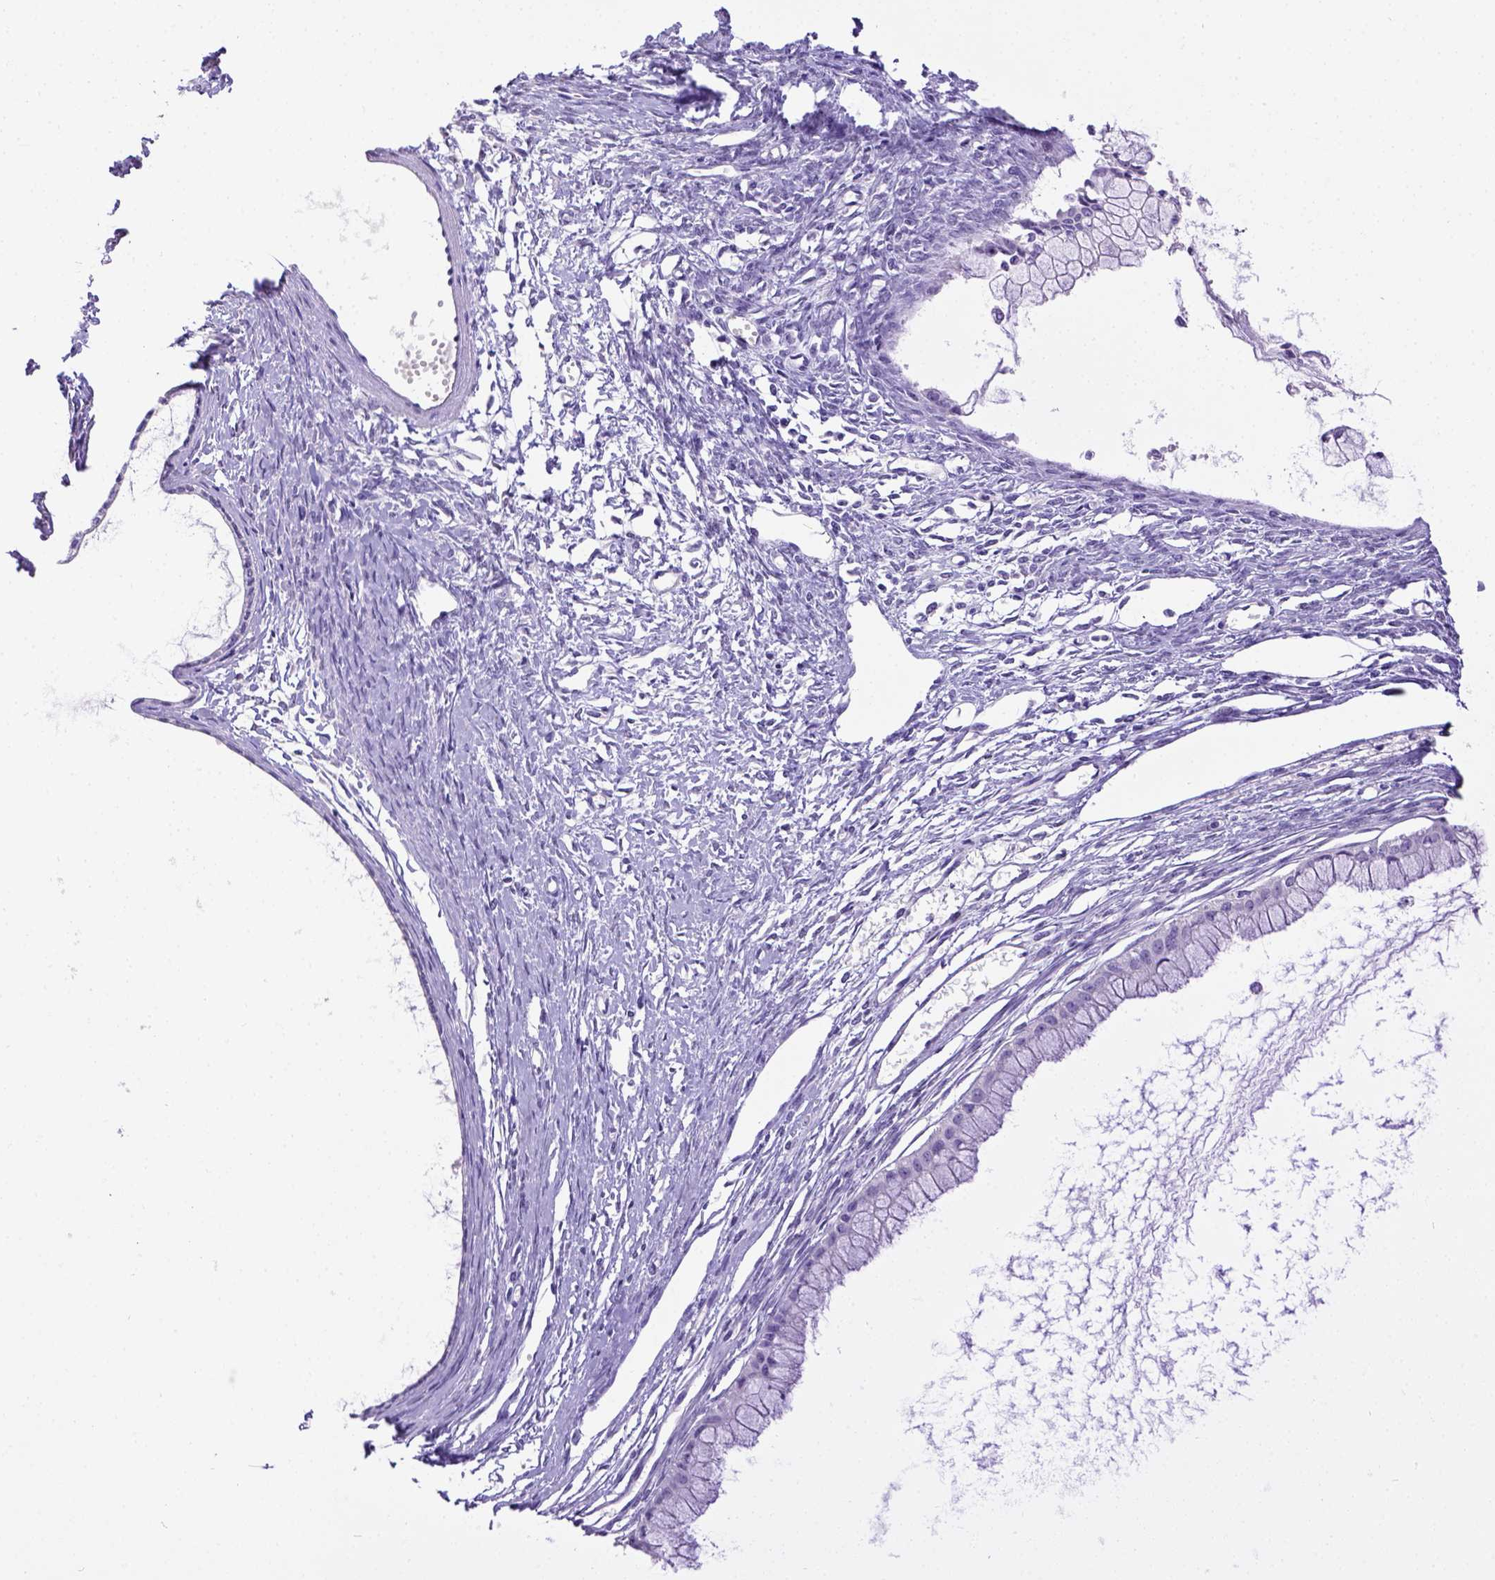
{"staining": {"intensity": "negative", "quantity": "none", "location": "none"}, "tissue": "ovarian cancer", "cell_type": "Tumor cells", "image_type": "cancer", "snomed": [{"axis": "morphology", "description": "Cystadenocarcinoma, mucinous, NOS"}, {"axis": "topography", "description": "Ovary"}], "caption": "Photomicrograph shows no significant protein staining in tumor cells of ovarian cancer (mucinous cystadenocarcinoma).", "gene": "ESR1", "patient": {"sex": "female", "age": 41}}